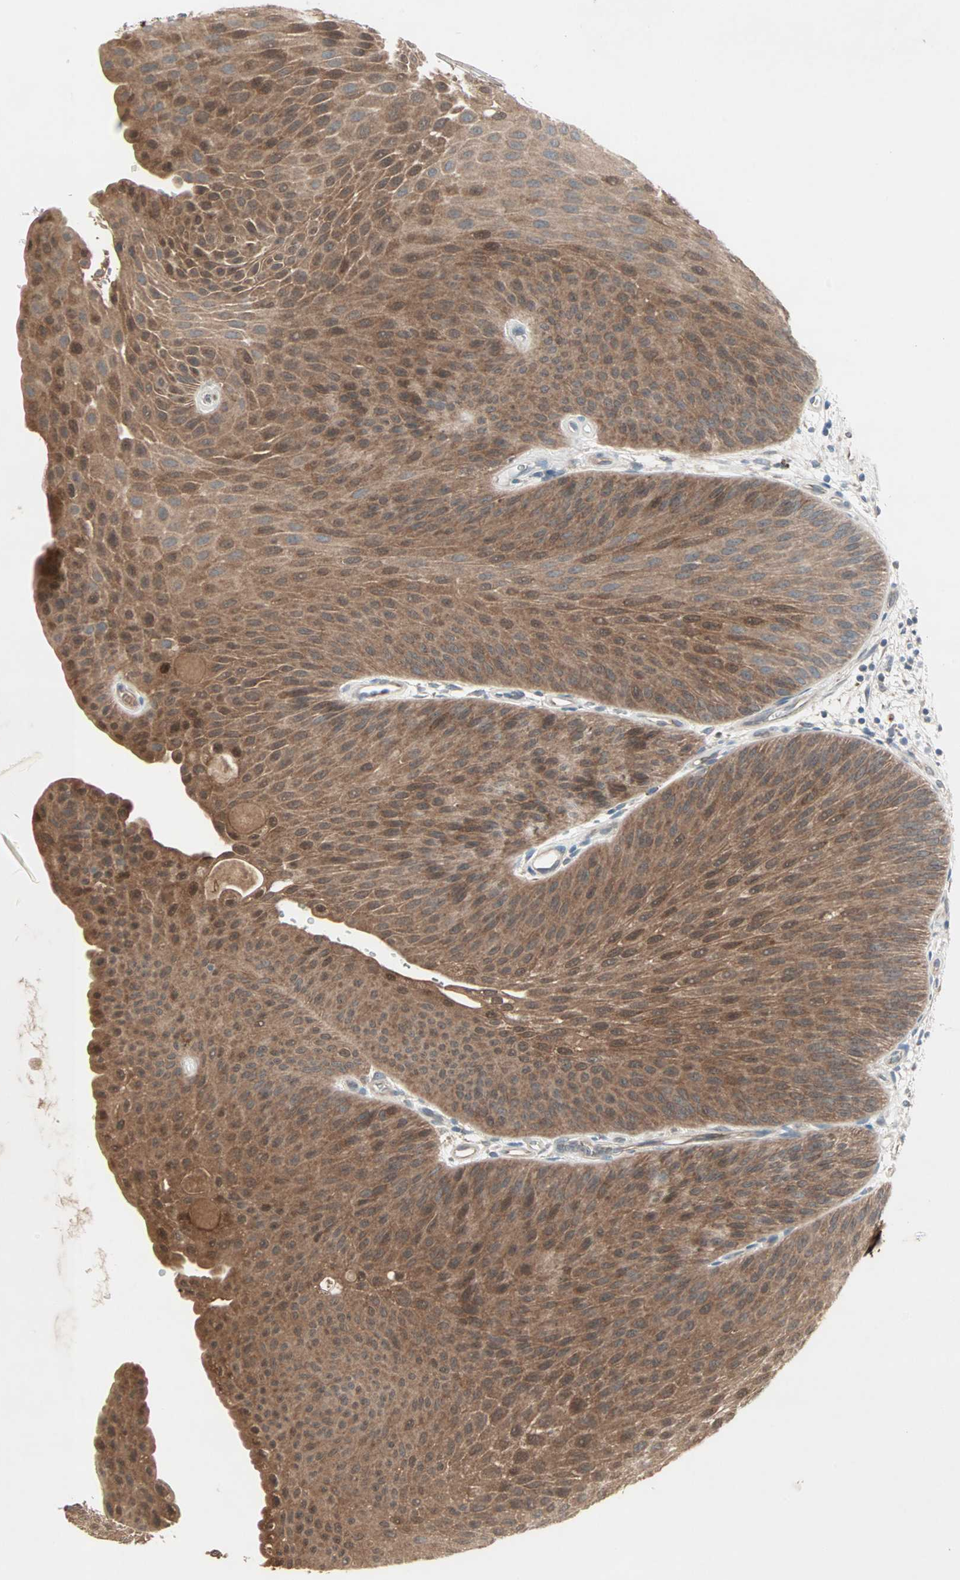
{"staining": {"intensity": "strong", "quantity": ">75%", "location": "cytoplasmic/membranous"}, "tissue": "urothelial cancer", "cell_type": "Tumor cells", "image_type": "cancer", "snomed": [{"axis": "morphology", "description": "Urothelial carcinoma, Low grade"}, {"axis": "topography", "description": "Urinary bladder"}], "caption": "High-power microscopy captured an immunohistochemistry (IHC) photomicrograph of urothelial cancer, revealing strong cytoplasmic/membranous expression in about >75% of tumor cells.", "gene": "JMJD7-PLA2G4B", "patient": {"sex": "female", "age": 60}}